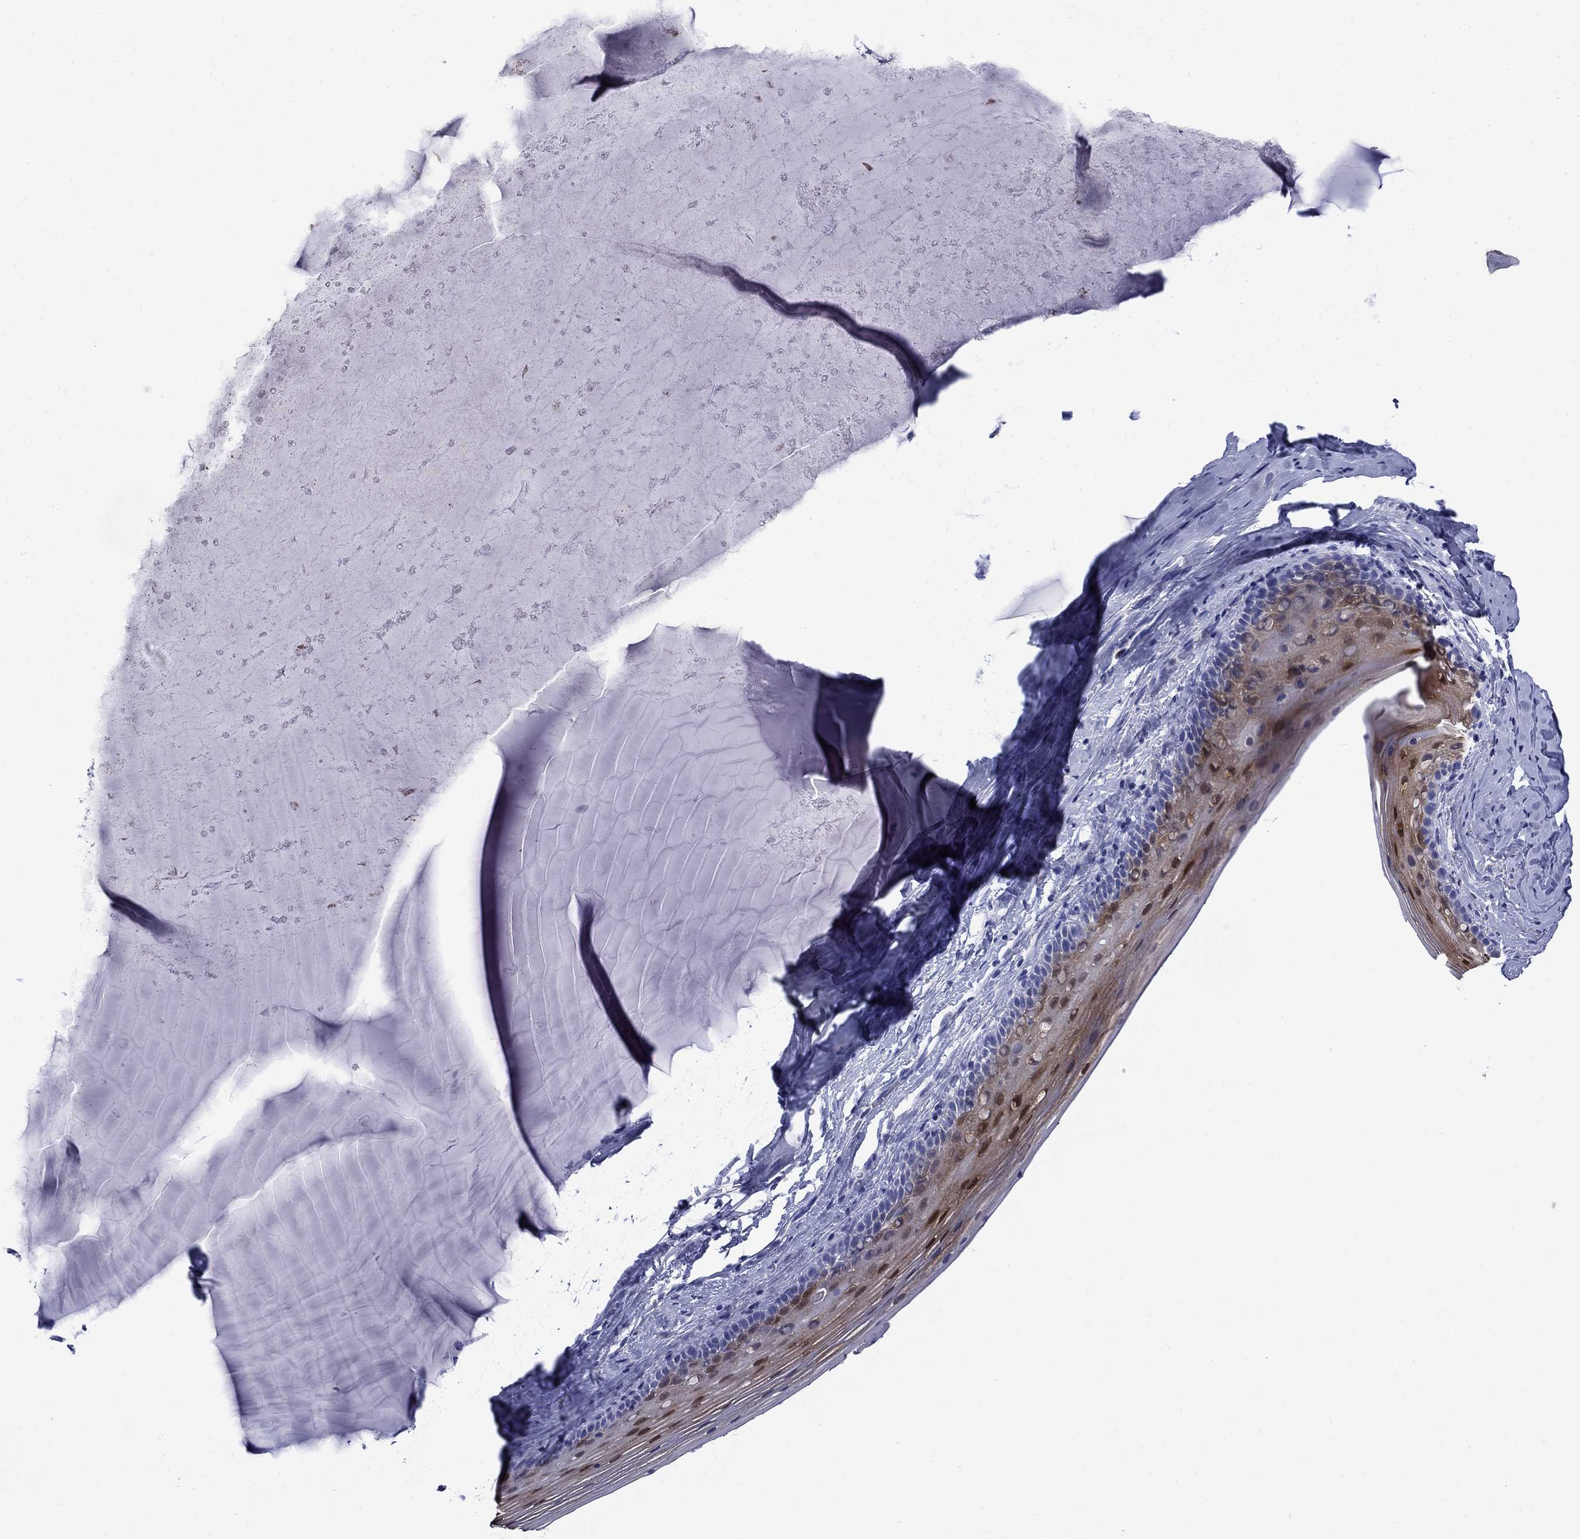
{"staining": {"intensity": "strong", "quantity": "25%-75%", "location": "nuclear"}, "tissue": "cervix", "cell_type": "Squamous epithelial cells", "image_type": "normal", "snomed": [{"axis": "morphology", "description": "Normal tissue, NOS"}, {"axis": "topography", "description": "Cervix"}], "caption": "Protein expression analysis of unremarkable cervix displays strong nuclear positivity in approximately 25%-75% of squamous epithelial cells.", "gene": "SERPINB2", "patient": {"sex": "female", "age": 40}}